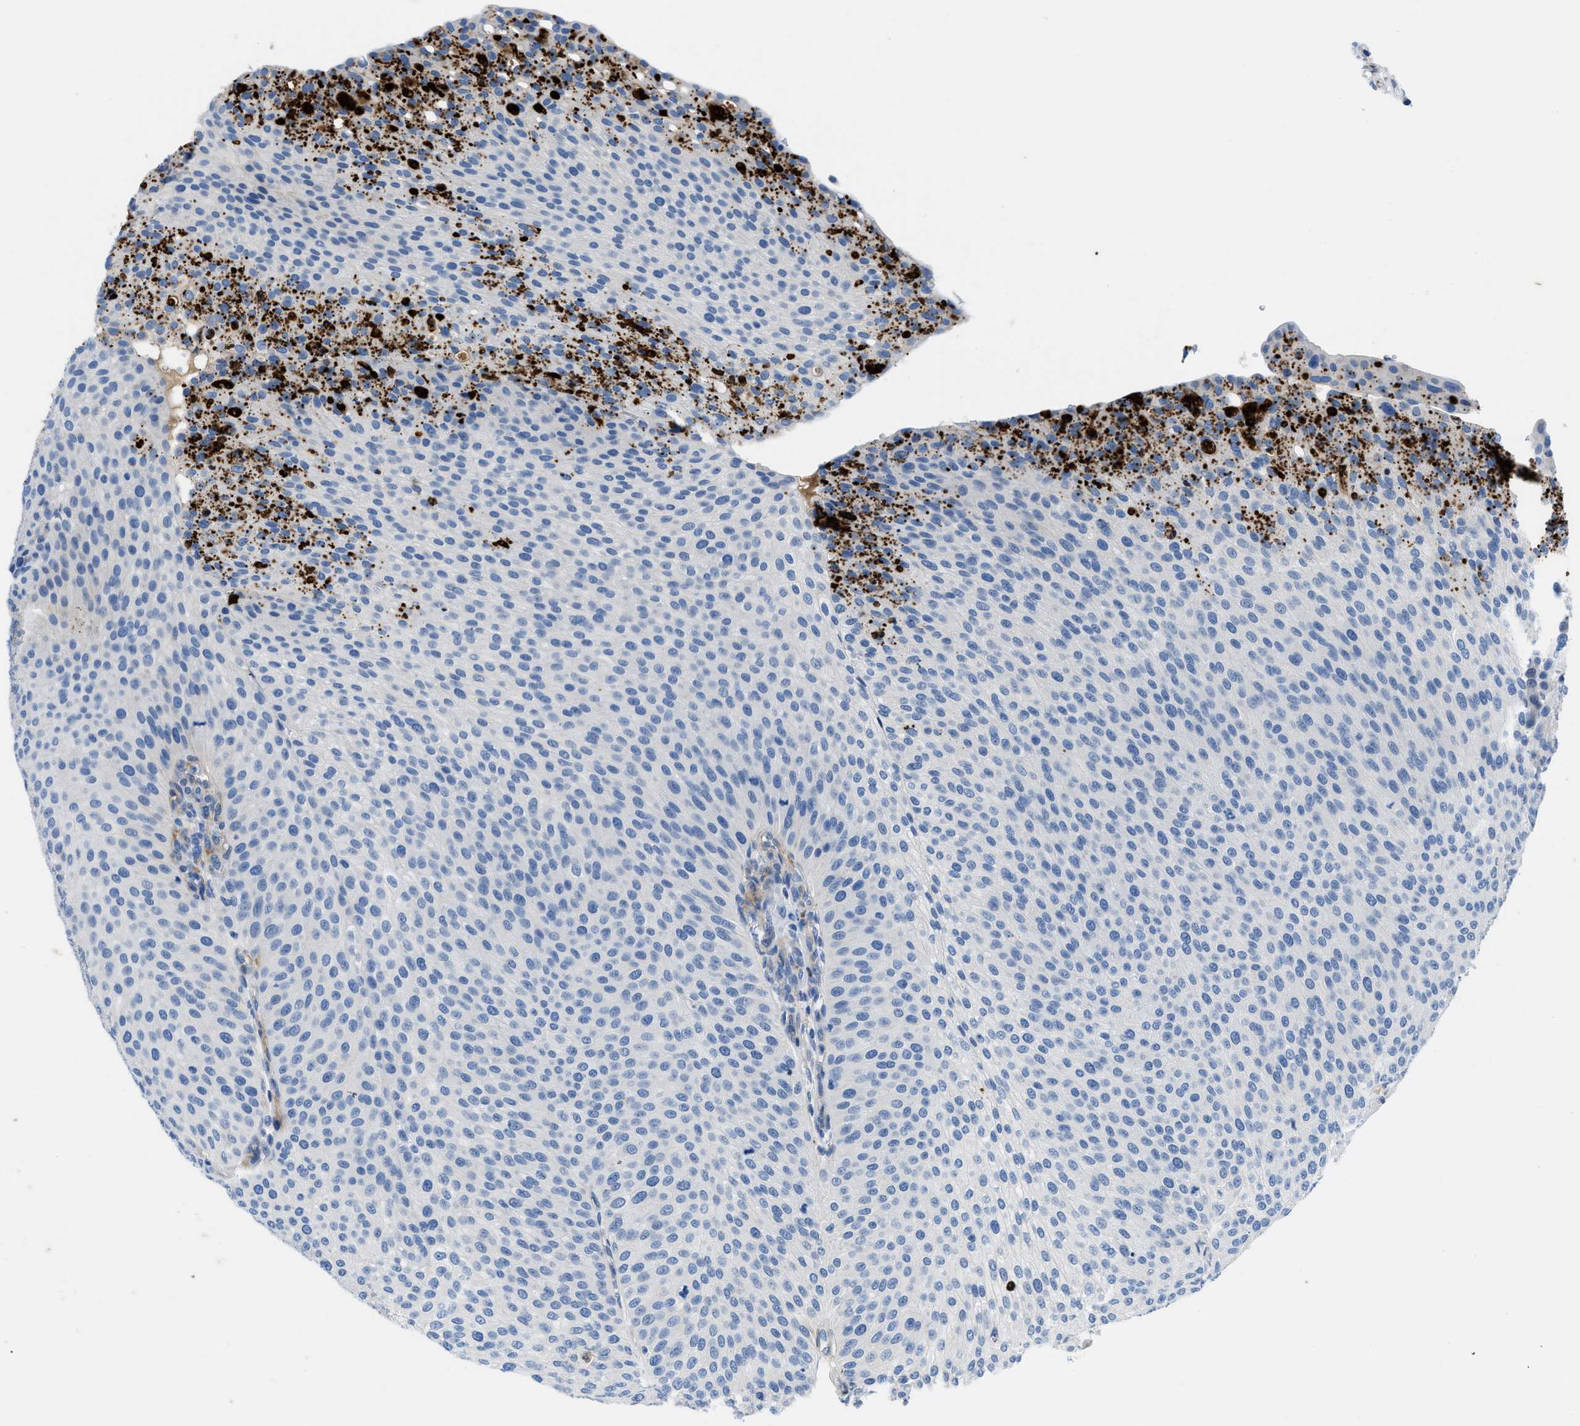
{"staining": {"intensity": "negative", "quantity": "none", "location": "none"}, "tissue": "urothelial cancer", "cell_type": "Tumor cells", "image_type": "cancer", "snomed": [{"axis": "morphology", "description": "Urothelial carcinoma, Low grade"}, {"axis": "topography", "description": "Smooth muscle"}, {"axis": "topography", "description": "Urinary bladder"}], "caption": "Tumor cells show no significant expression in urothelial cancer.", "gene": "XCR1", "patient": {"sex": "male", "age": 60}}